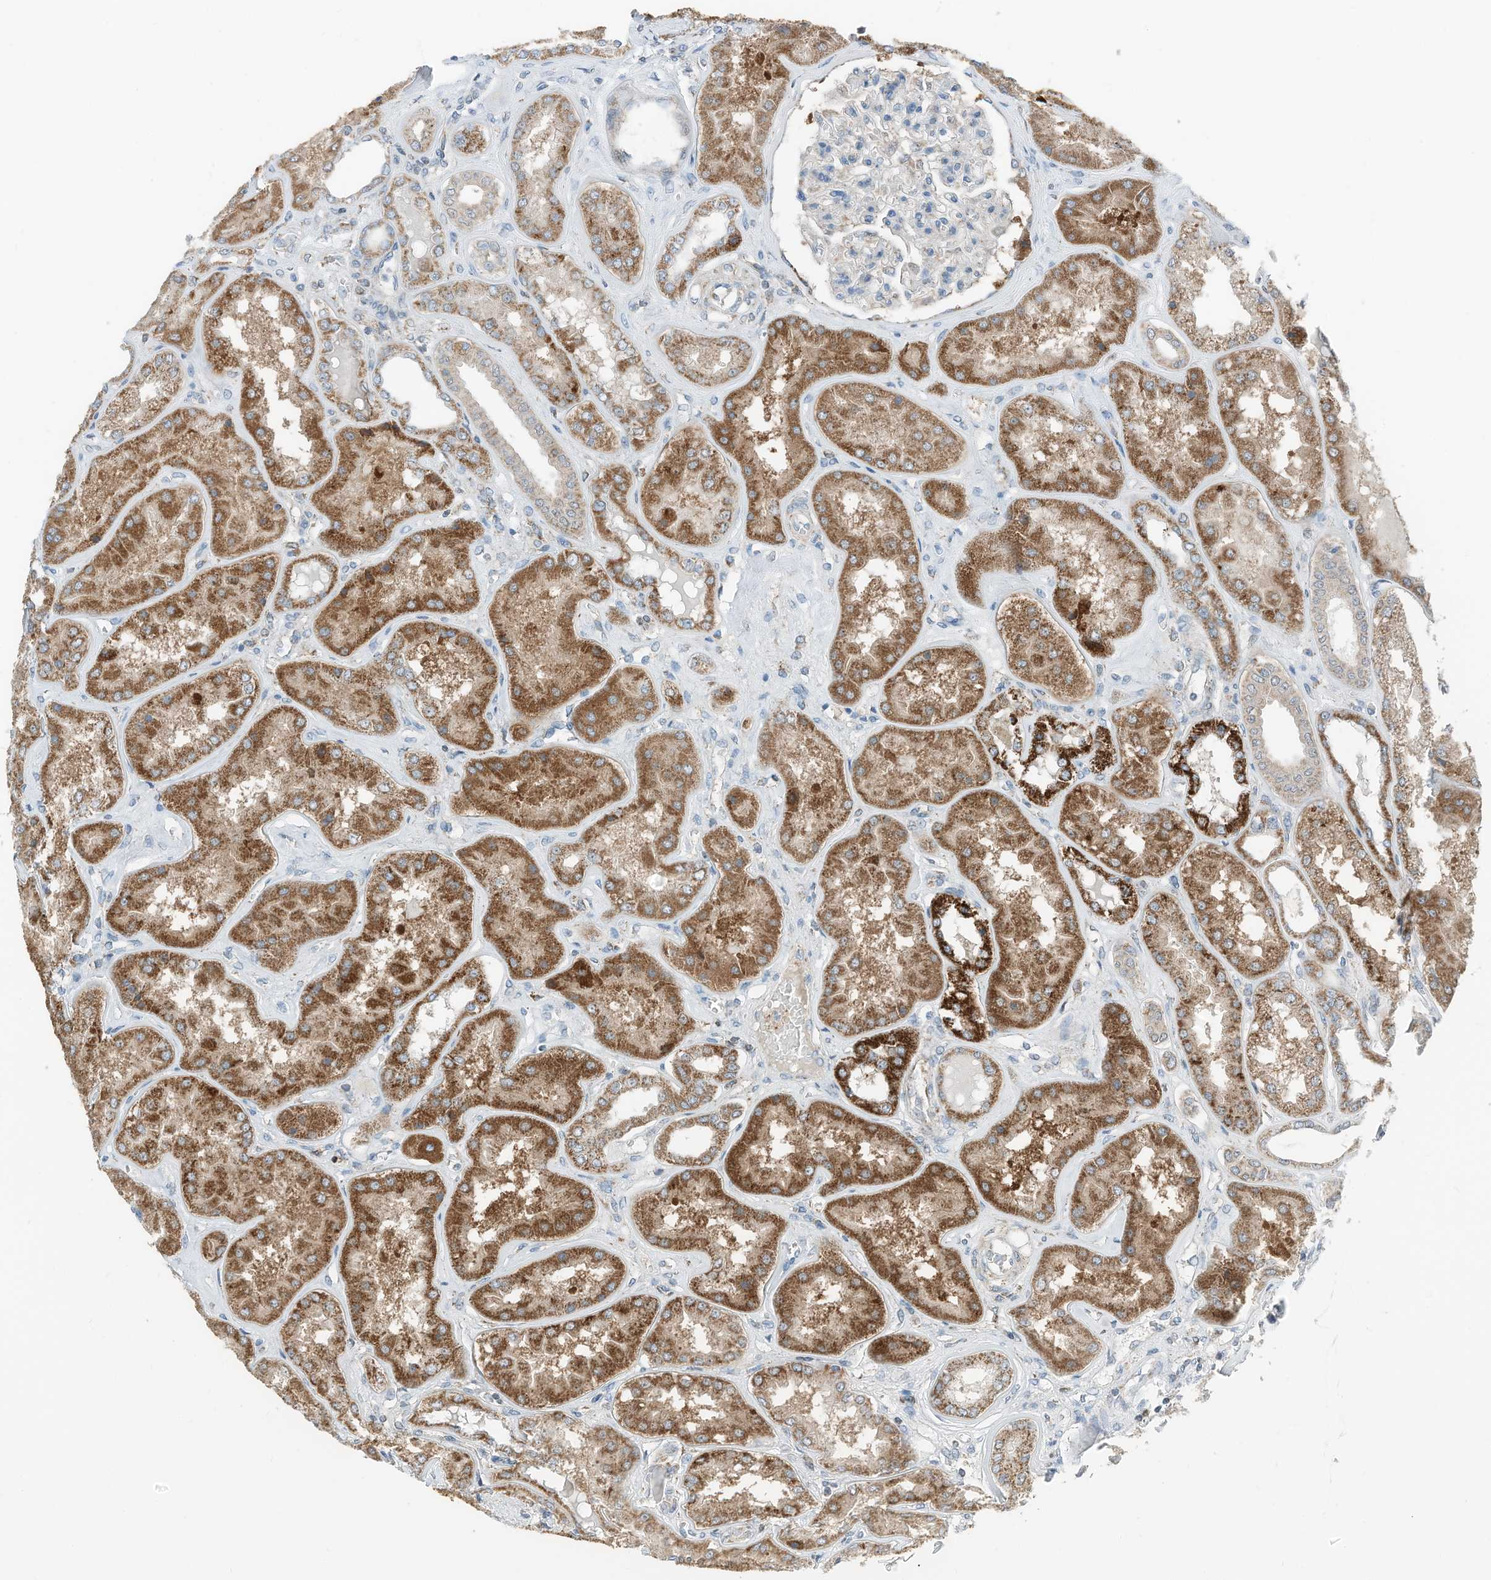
{"staining": {"intensity": "weak", "quantity": "<25%", "location": "cytoplasmic/membranous"}, "tissue": "kidney", "cell_type": "Cells in glomeruli", "image_type": "normal", "snomed": [{"axis": "morphology", "description": "Normal tissue, NOS"}, {"axis": "topography", "description": "Kidney"}], "caption": "Immunohistochemistry (IHC) micrograph of normal kidney: kidney stained with DAB (3,3'-diaminobenzidine) shows no significant protein expression in cells in glomeruli. Nuclei are stained in blue.", "gene": "RMND1", "patient": {"sex": "female", "age": 56}}